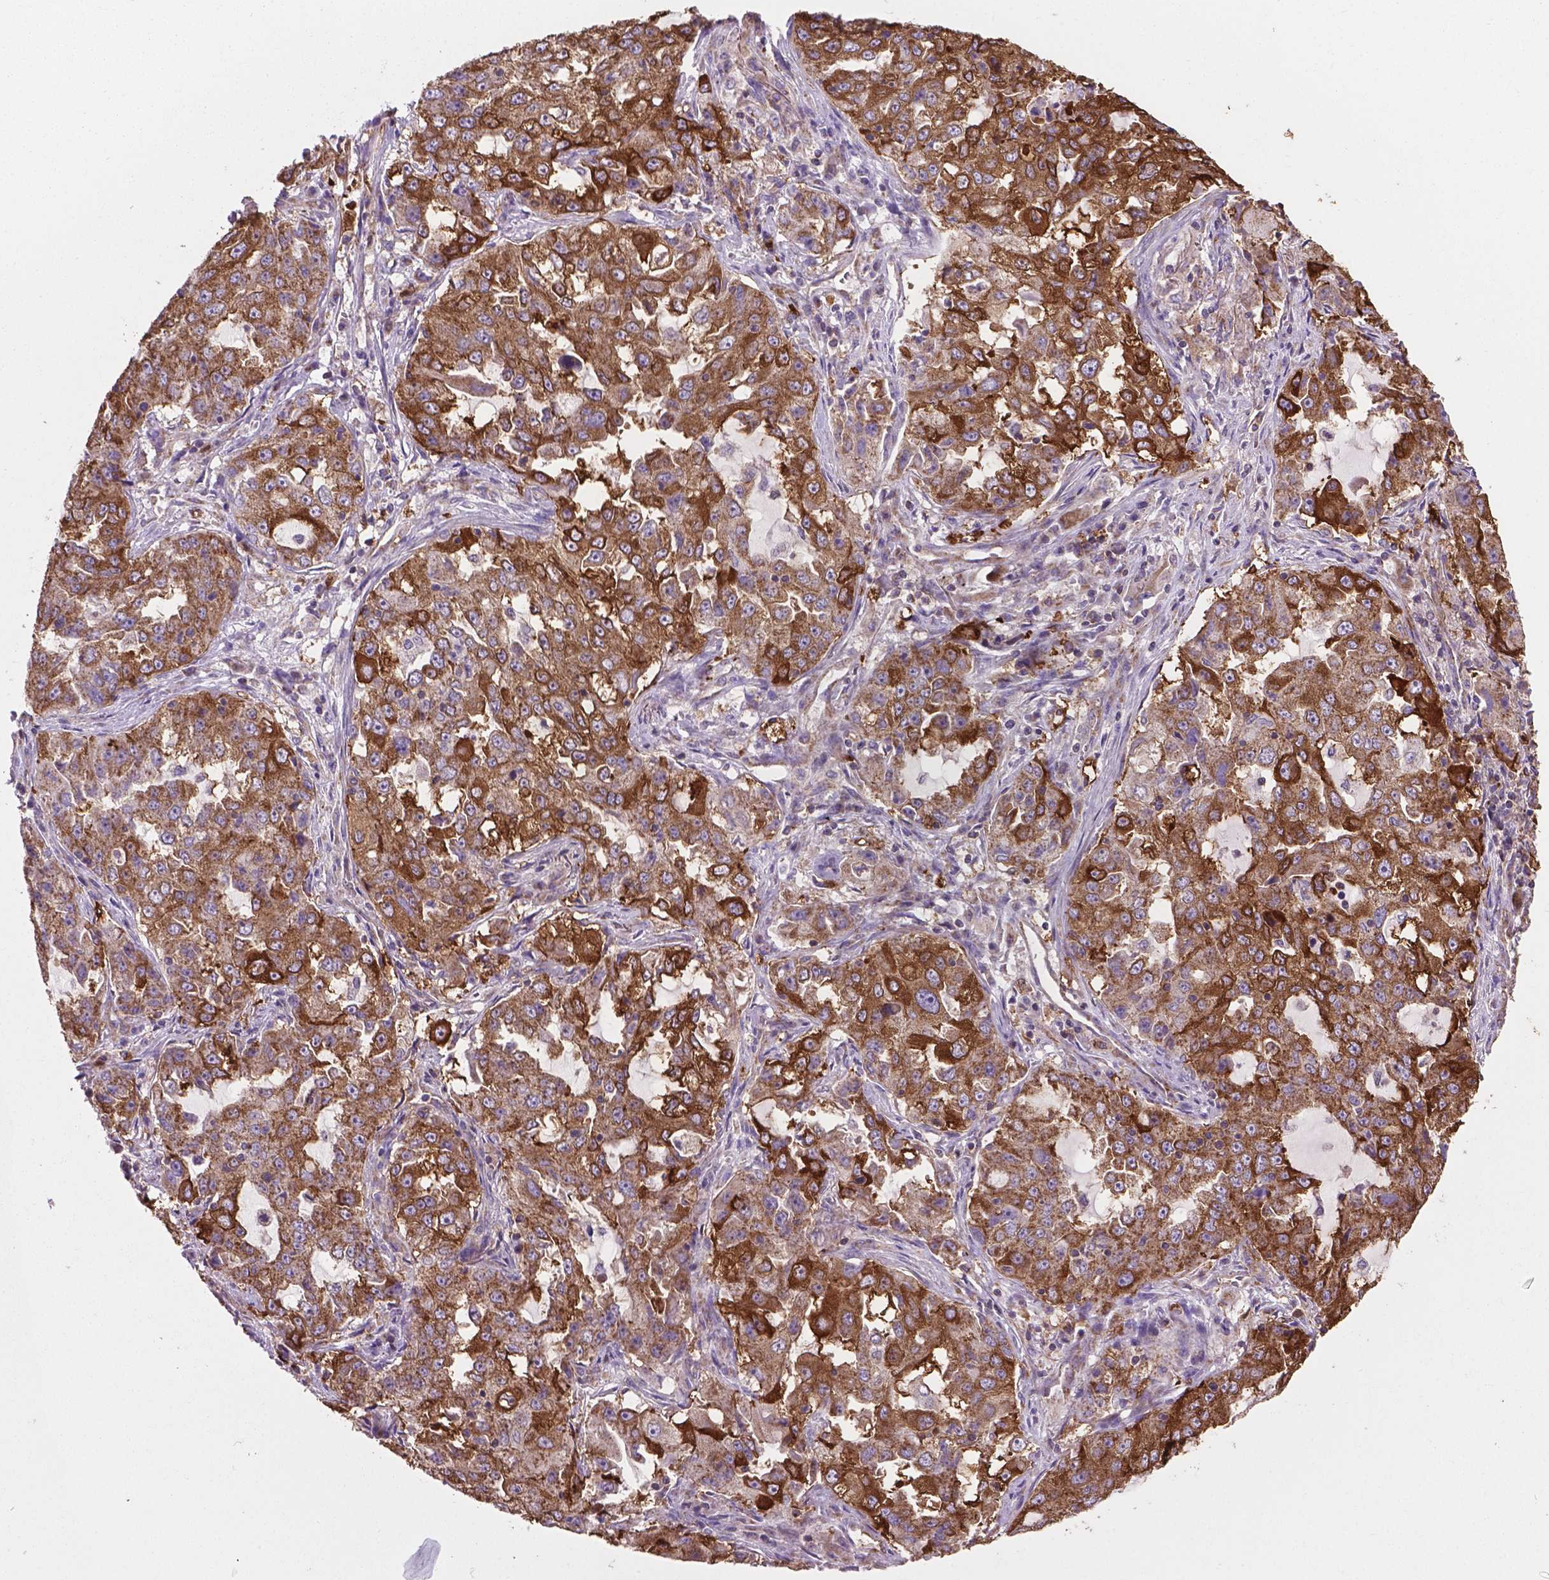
{"staining": {"intensity": "strong", "quantity": ">75%", "location": "cytoplasmic/membranous"}, "tissue": "lung cancer", "cell_type": "Tumor cells", "image_type": "cancer", "snomed": [{"axis": "morphology", "description": "Adenocarcinoma, NOS"}, {"axis": "topography", "description": "Lung"}], "caption": "Immunohistochemical staining of lung adenocarcinoma reveals strong cytoplasmic/membranous protein expression in approximately >75% of tumor cells.", "gene": "TCAF1", "patient": {"sex": "female", "age": 61}}